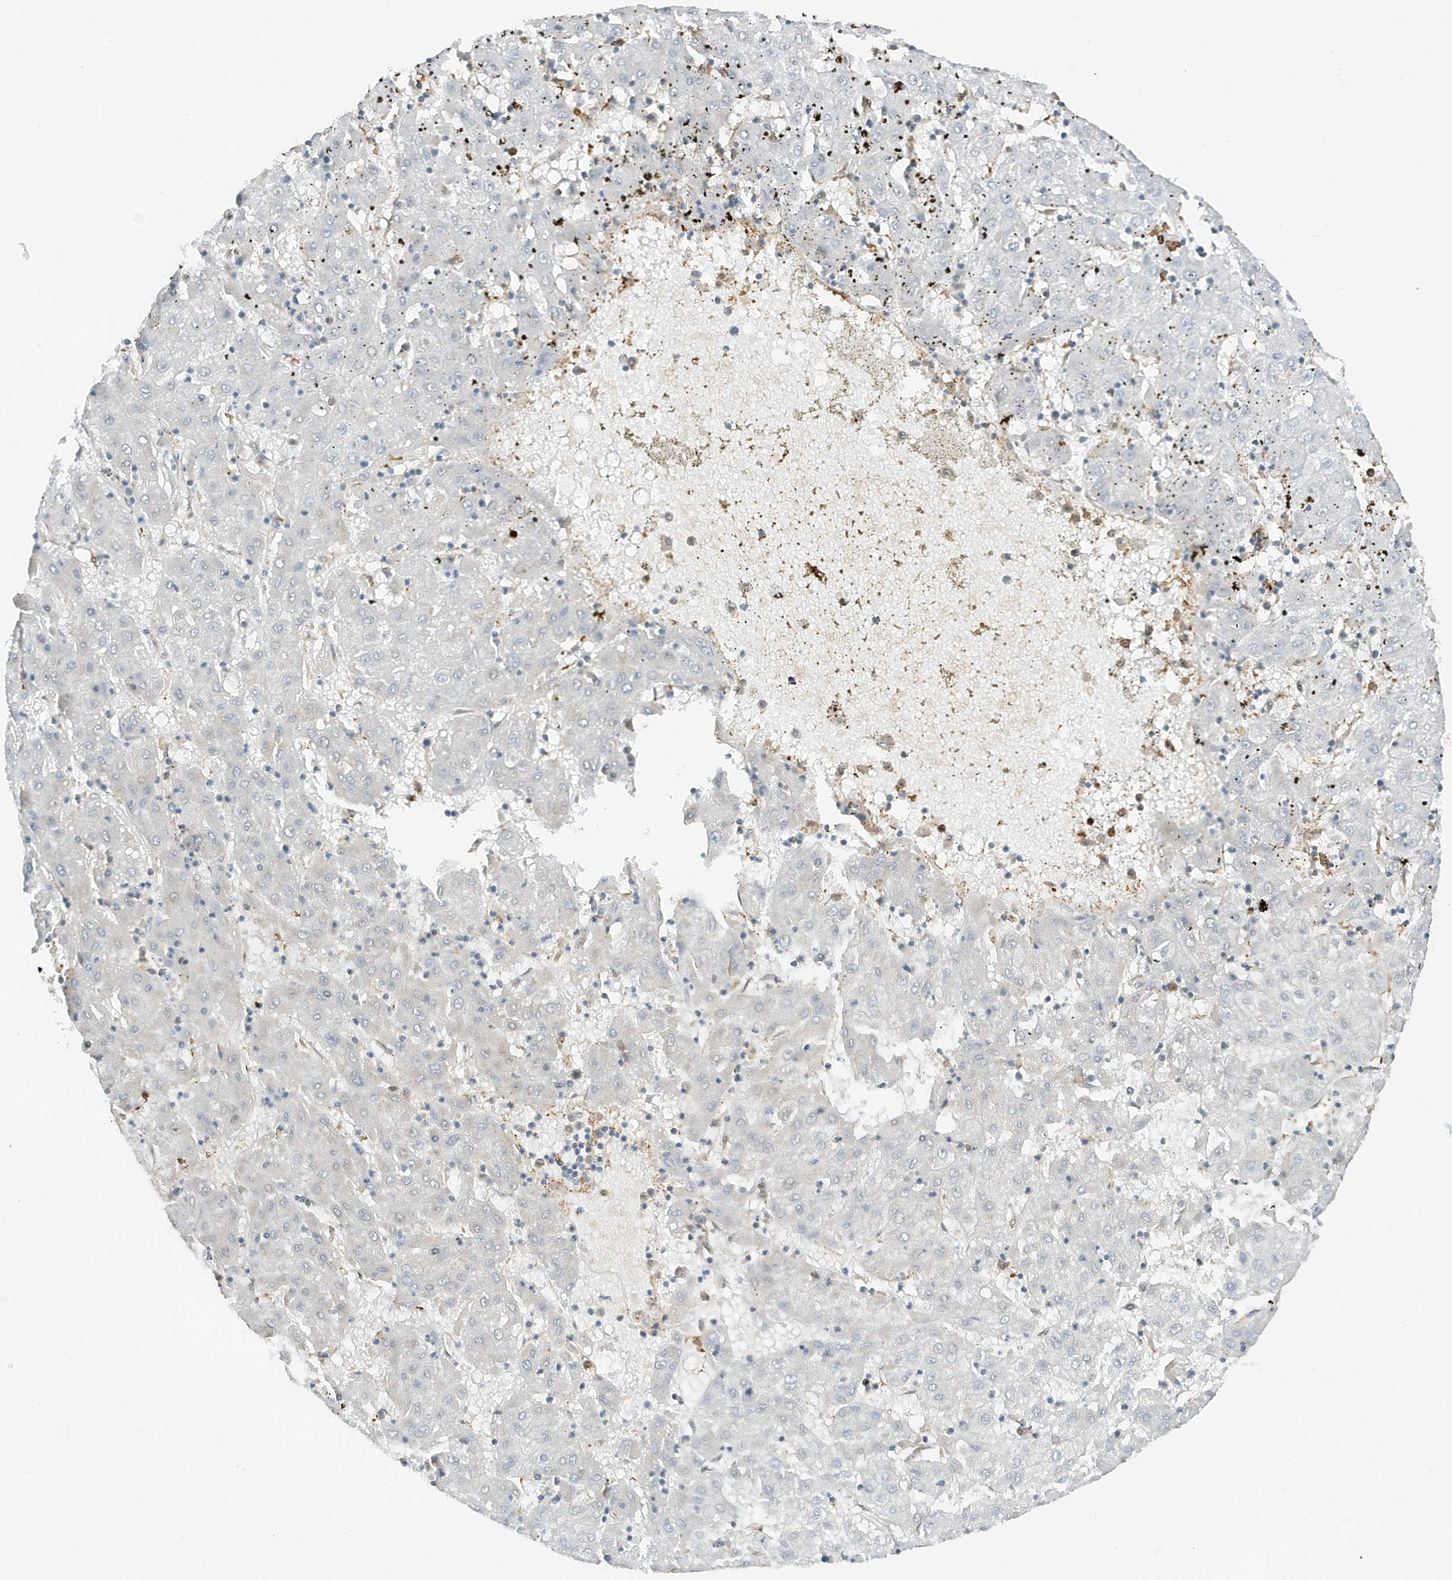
{"staining": {"intensity": "negative", "quantity": "none", "location": "none"}, "tissue": "liver cancer", "cell_type": "Tumor cells", "image_type": "cancer", "snomed": [{"axis": "morphology", "description": "Carcinoma, Hepatocellular, NOS"}, {"axis": "topography", "description": "Liver"}], "caption": "An immunohistochemistry histopathology image of liver cancer is shown. There is no staining in tumor cells of liver cancer. Brightfield microscopy of immunohistochemistry (IHC) stained with DAB (brown) and hematoxylin (blue), captured at high magnification.", "gene": "PHACTR2", "patient": {"sex": "male", "age": 72}}